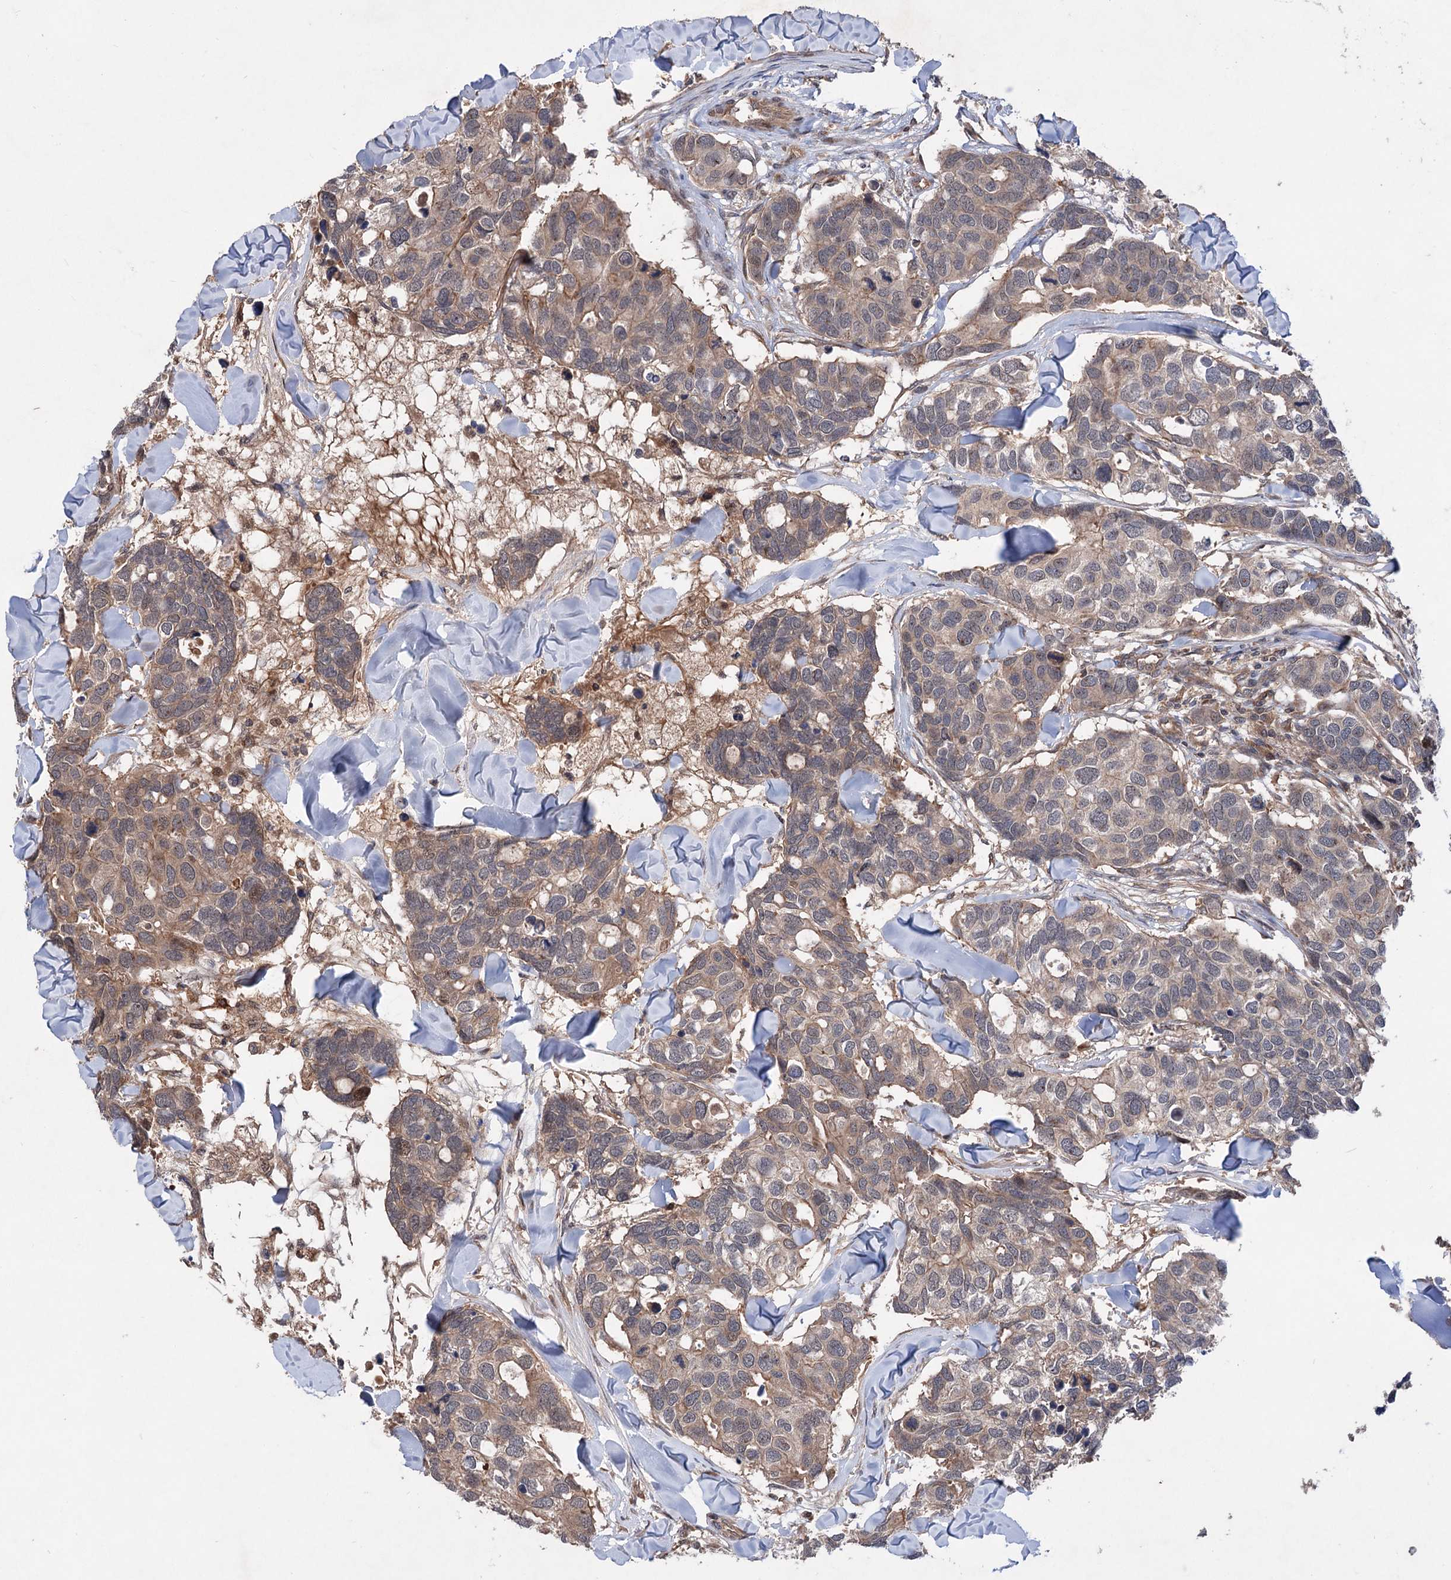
{"staining": {"intensity": "weak", "quantity": "25%-75%", "location": "cytoplasmic/membranous,nuclear"}, "tissue": "breast cancer", "cell_type": "Tumor cells", "image_type": "cancer", "snomed": [{"axis": "morphology", "description": "Duct carcinoma"}, {"axis": "topography", "description": "Breast"}], "caption": "This micrograph displays IHC staining of human breast cancer (invasive ductal carcinoma), with low weak cytoplasmic/membranous and nuclear staining in approximately 25%-75% of tumor cells.", "gene": "ADK", "patient": {"sex": "female", "age": 83}}